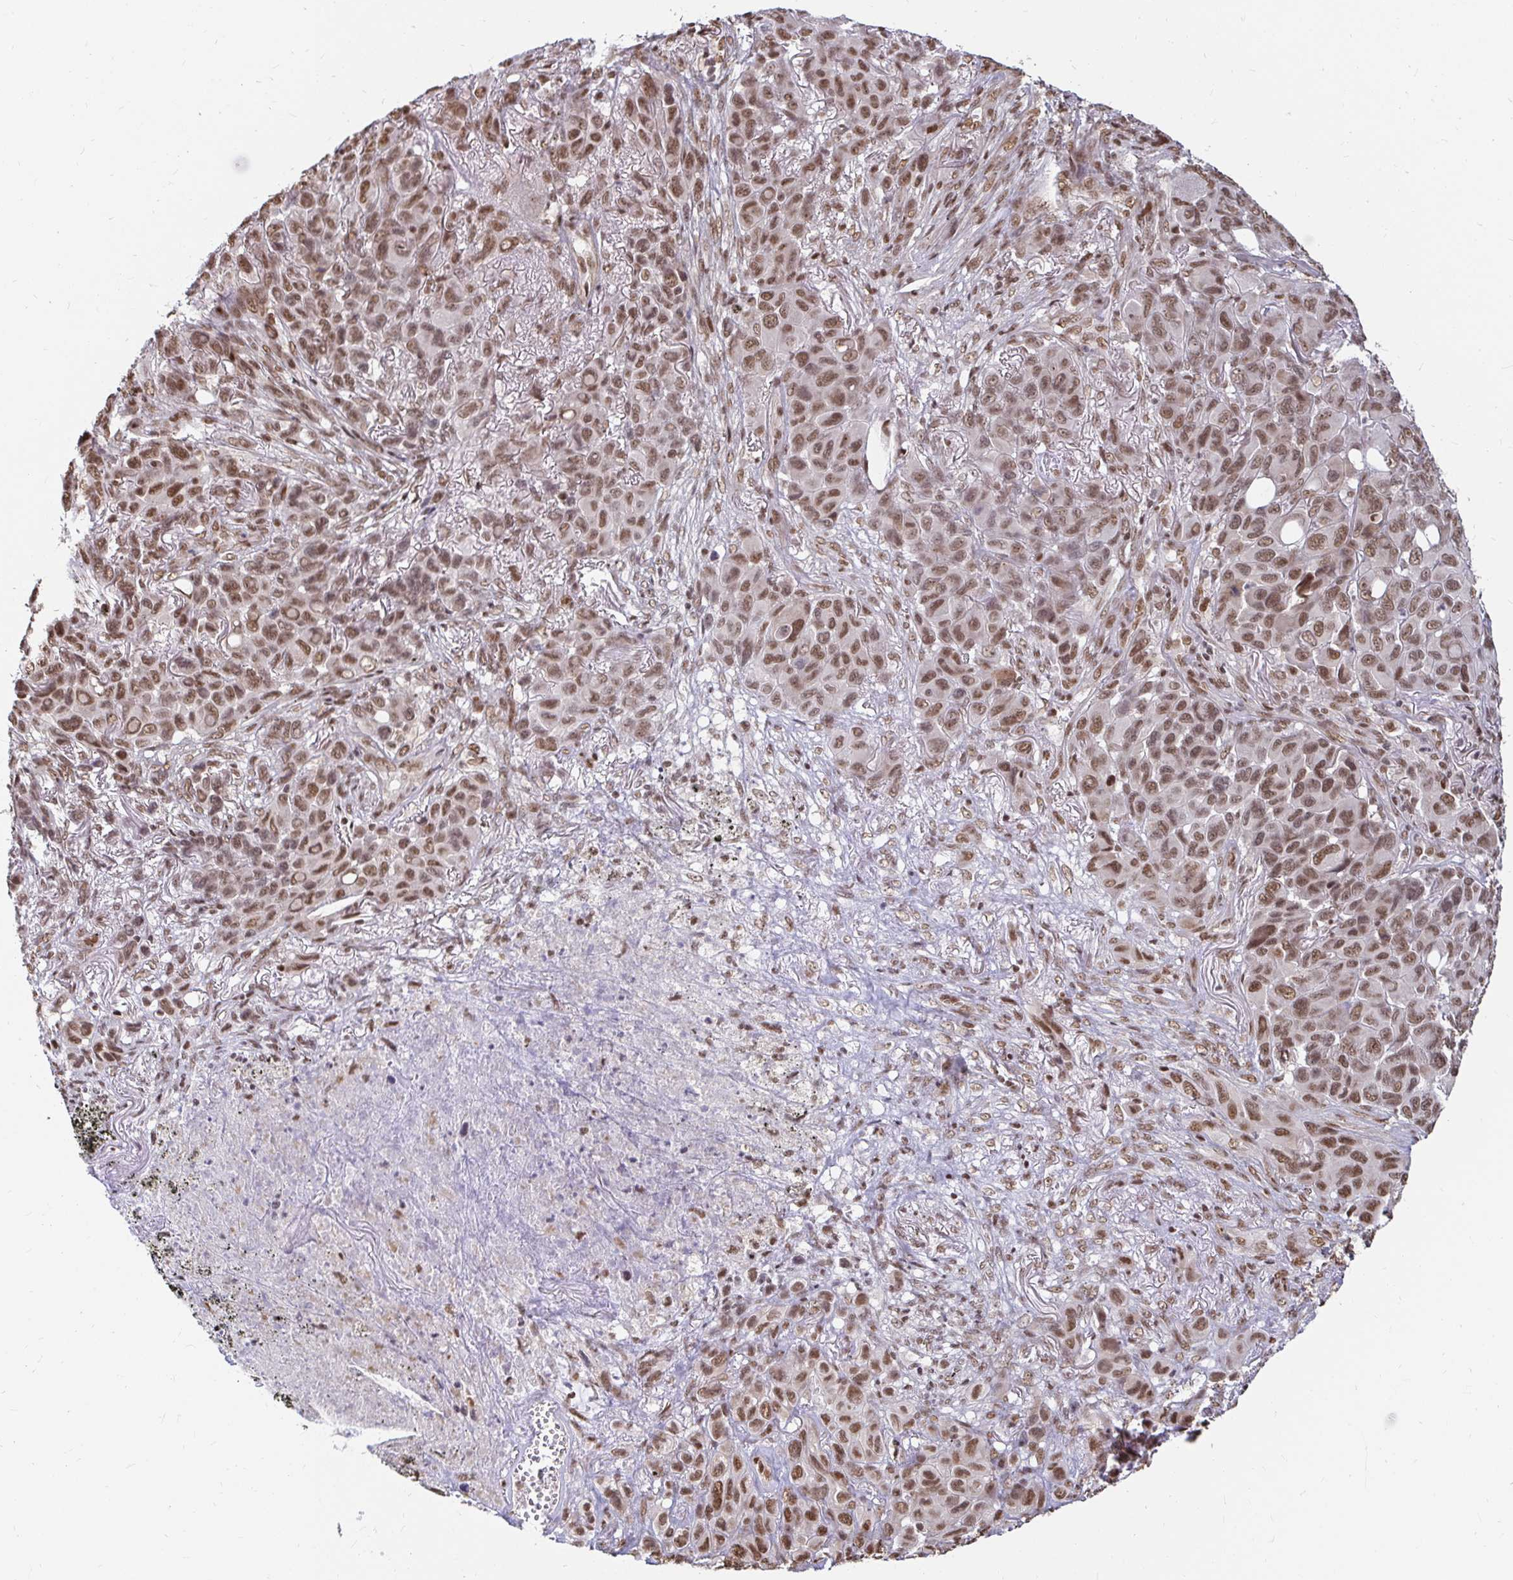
{"staining": {"intensity": "strong", "quantity": ">75%", "location": "nuclear"}, "tissue": "melanoma", "cell_type": "Tumor cells", "image_type": "cancer", "snomed": [{"axis": "morphology", "description": "Malignant melanoma, Metastatic site"}, {"axis": "topography", "description": "Lung"}], "caption": "Tumor cells display high levels of strong nuclear expression in about >75% of cells in human melanoma. The staining was performed using DAB (3,3'-diaminobenzidine) to visualize the protein expression in brown, while the nuclei were stained in blue with hematoxylin (Magnification: 20x).", "gene": "HNRNPU", "patient": {"sex": "male", "age": 48}}